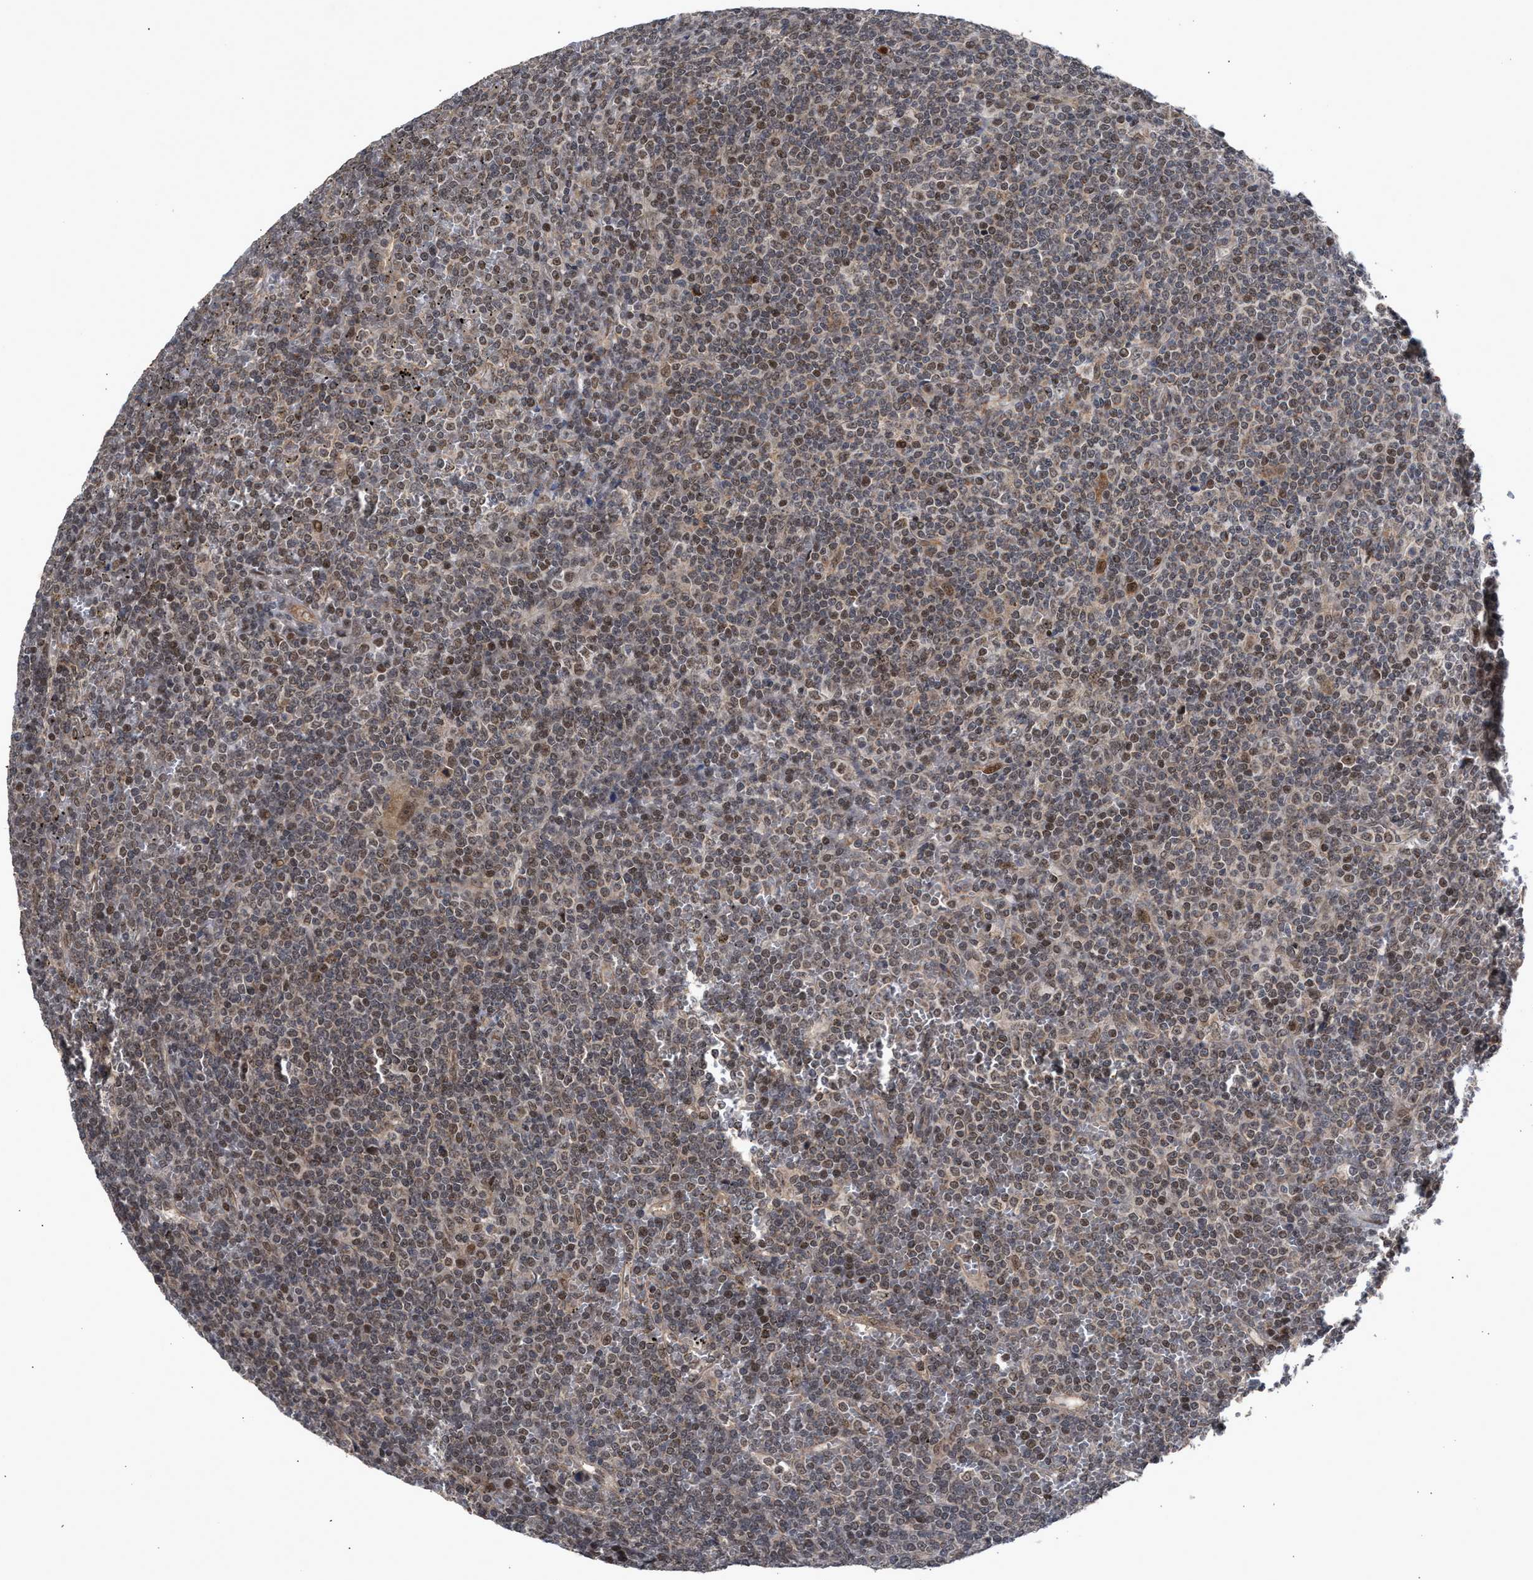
{"staining": {"intensity": "weak", "quantity": "25%-75%", "location": "nuclear"}, "tissue": "lymphoma", "cell_type": "Tumor cells", "image_type": "cancer", "snomed": [{"axis": "morphology", "description": "Malignant lymphoma, non-Hodgkin's type, Low grade"}, {"axis": "topography", "description": "Spleen"}], "caption": "Malignant lymphoma, non-Hodgkin's type (low-grade) tissue exhibits weak nuclear expression in approximately 25%-75% of tumor cells, visualized by immunohistochemistry.", "gene": "MKNK2", "patient": {"sex": "female", "age": 19}}